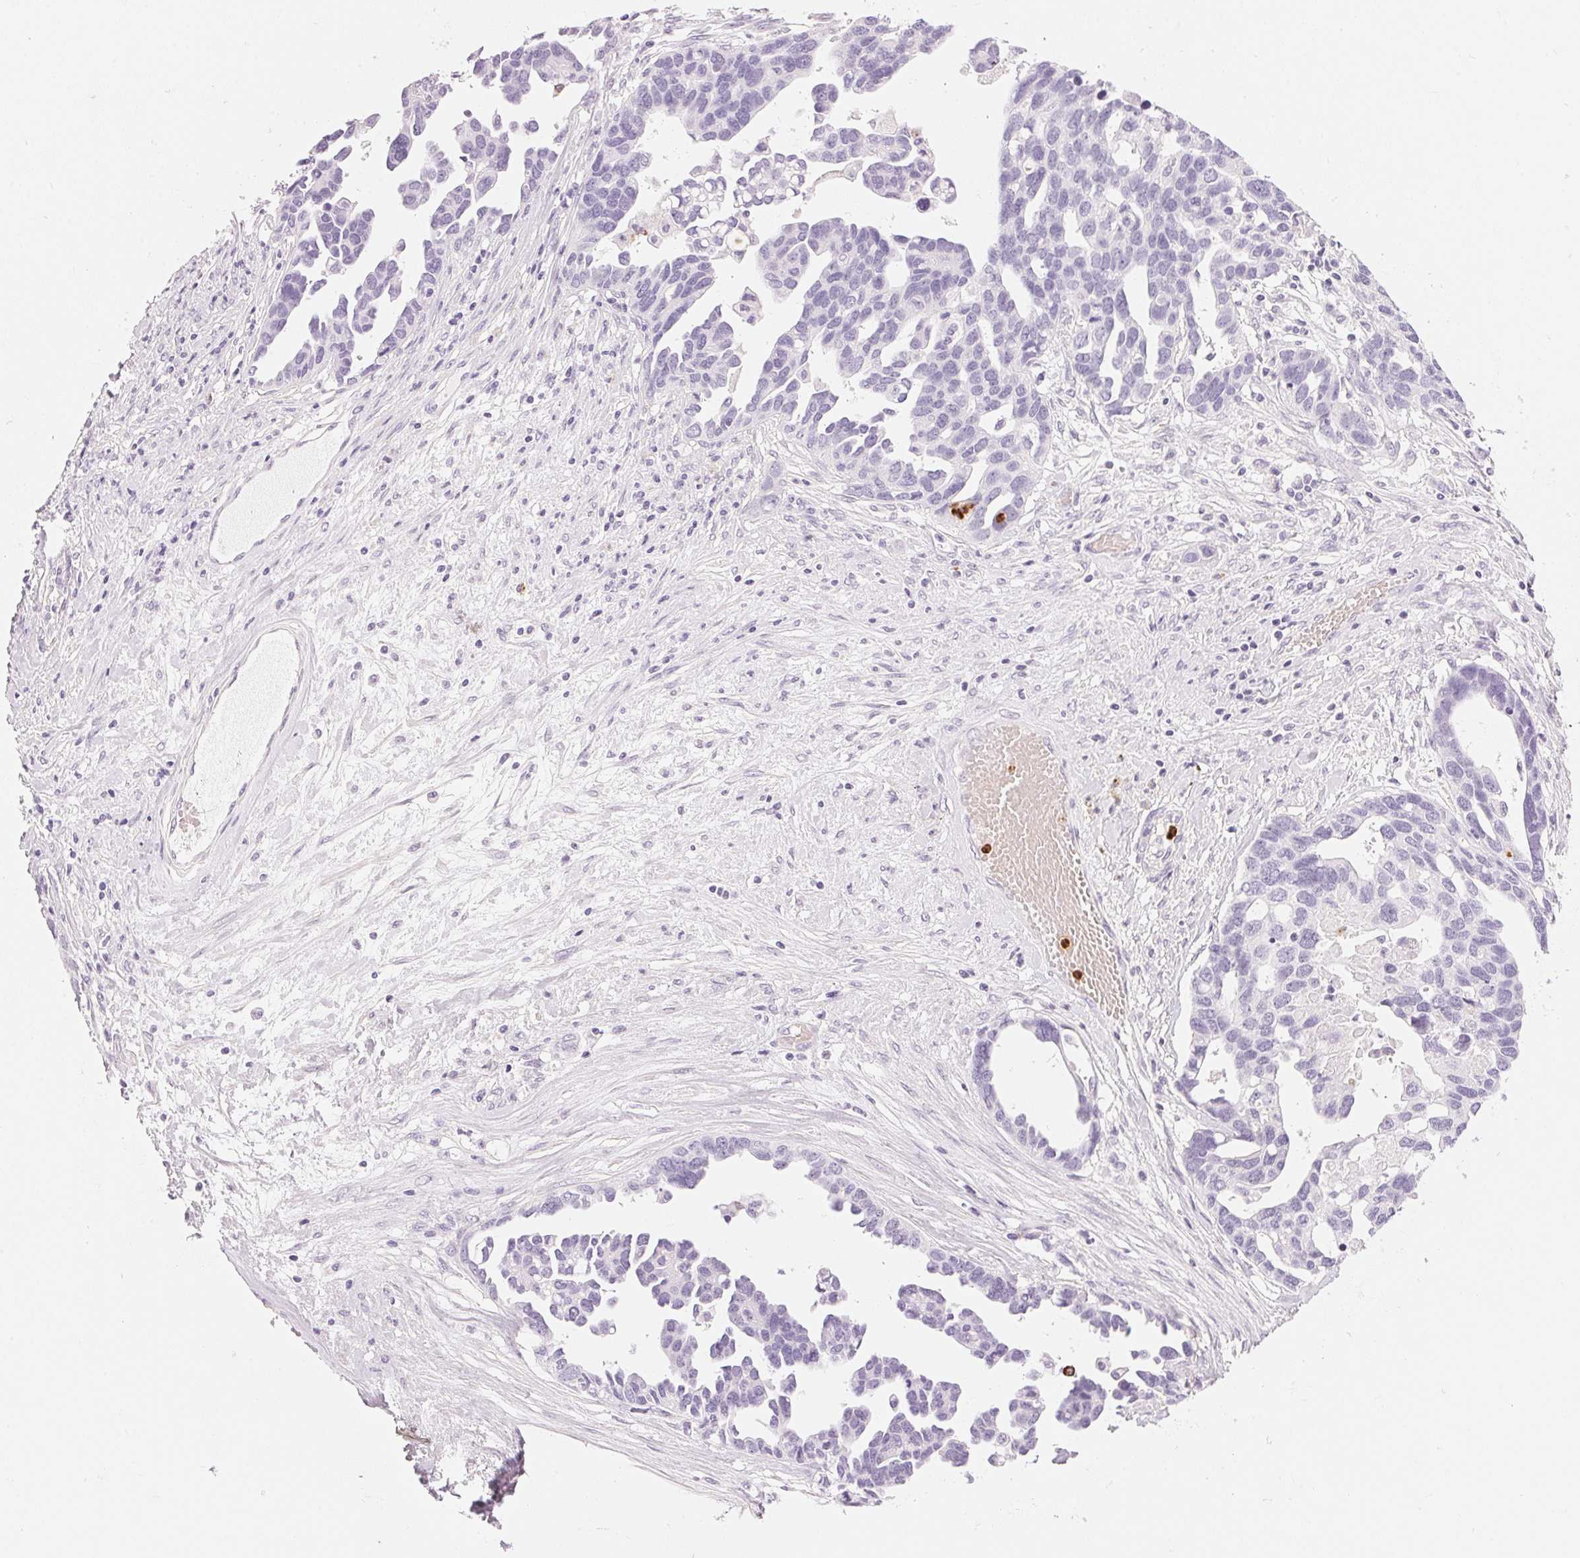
{"staining": {"intensity": "negative", "quantity": "none", "location": "none"}, "tissue": "ovarian cancer", "cell_type": "Tumor cells", "image_type": "cancer", "snomed": [{"axis": "morphology", "description": "Cystadenocarcinoma, serous, NOS"}, {"axis": "topography", "description": "Ovary"}], "caption": "High magnification brightfield microscopy of ovarian cancer (serous cystadenocarcinoma) stained with DAB (3,3'-diaminobenzidine) (brown) and counterstained with hematoxylin (blue): tumor cells show no significant staining. The staining was performed using DAB (3,3'-diaminobenzidine) to visualize the protein expression in brown, while the nuclei were stained in blue with hematoxylin (Magnification: 20x).", "gene": "KLK7", "patient": {"sex": "female", "age": 54}}